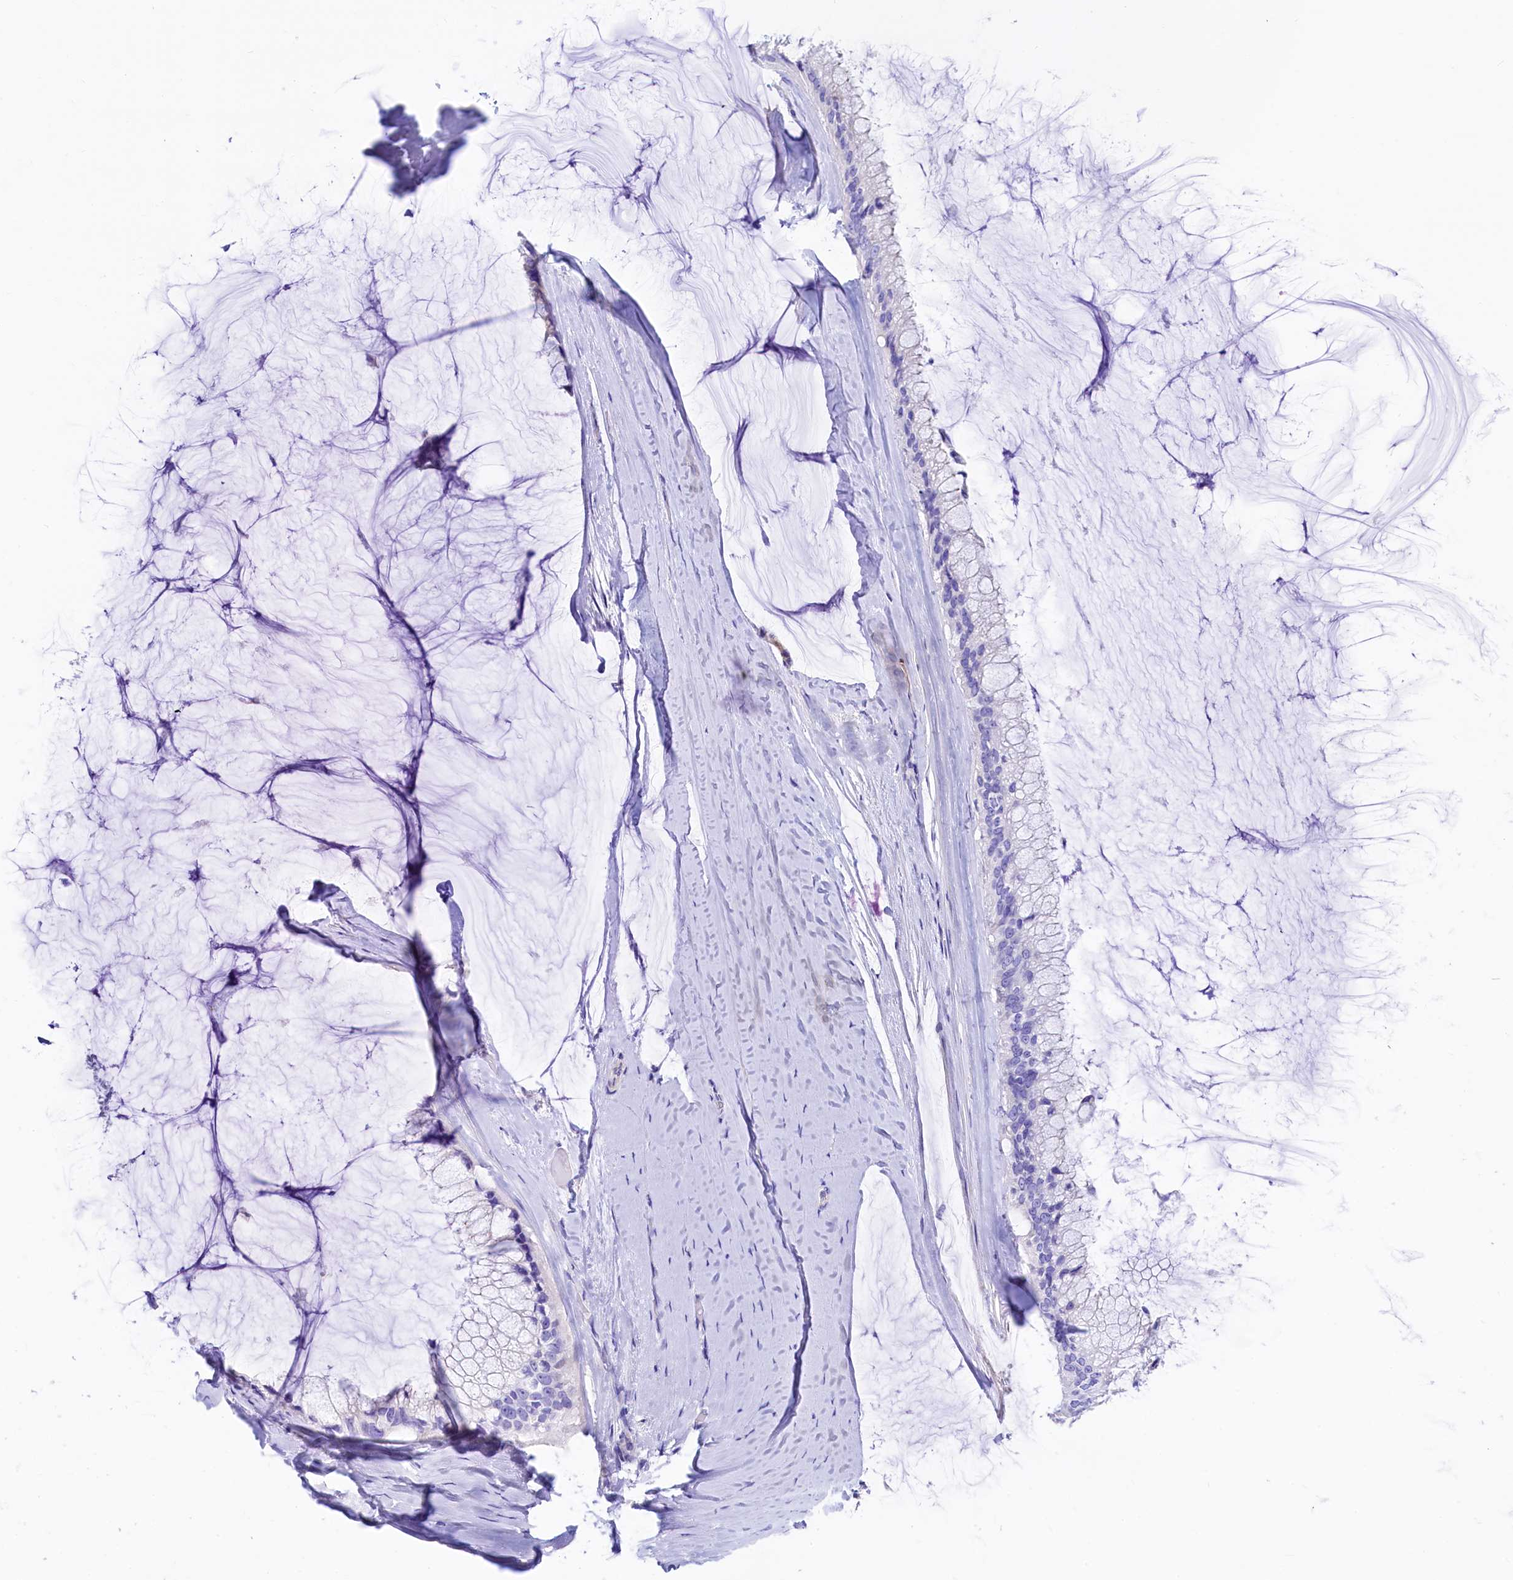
{"staining": {"intensity": "negative", "quantity": "none", "location": "none"}, "tissue": "ovarian cancer", "cell_type": "Tumor cells", "image_type": "cancer", "snomed": [{"axis": "morphology", "description": "Cystadenocarcinoma, mucinous, NOS"}, {"axis": "topography", "description": "Ovary"}], "caption": "Tumor cells show no significant protein positivity in ovarian cancer (mucinous cystadenocarcinoma).", "gene": "RBP3", "patient": {"sex": "female", "age": 39}}